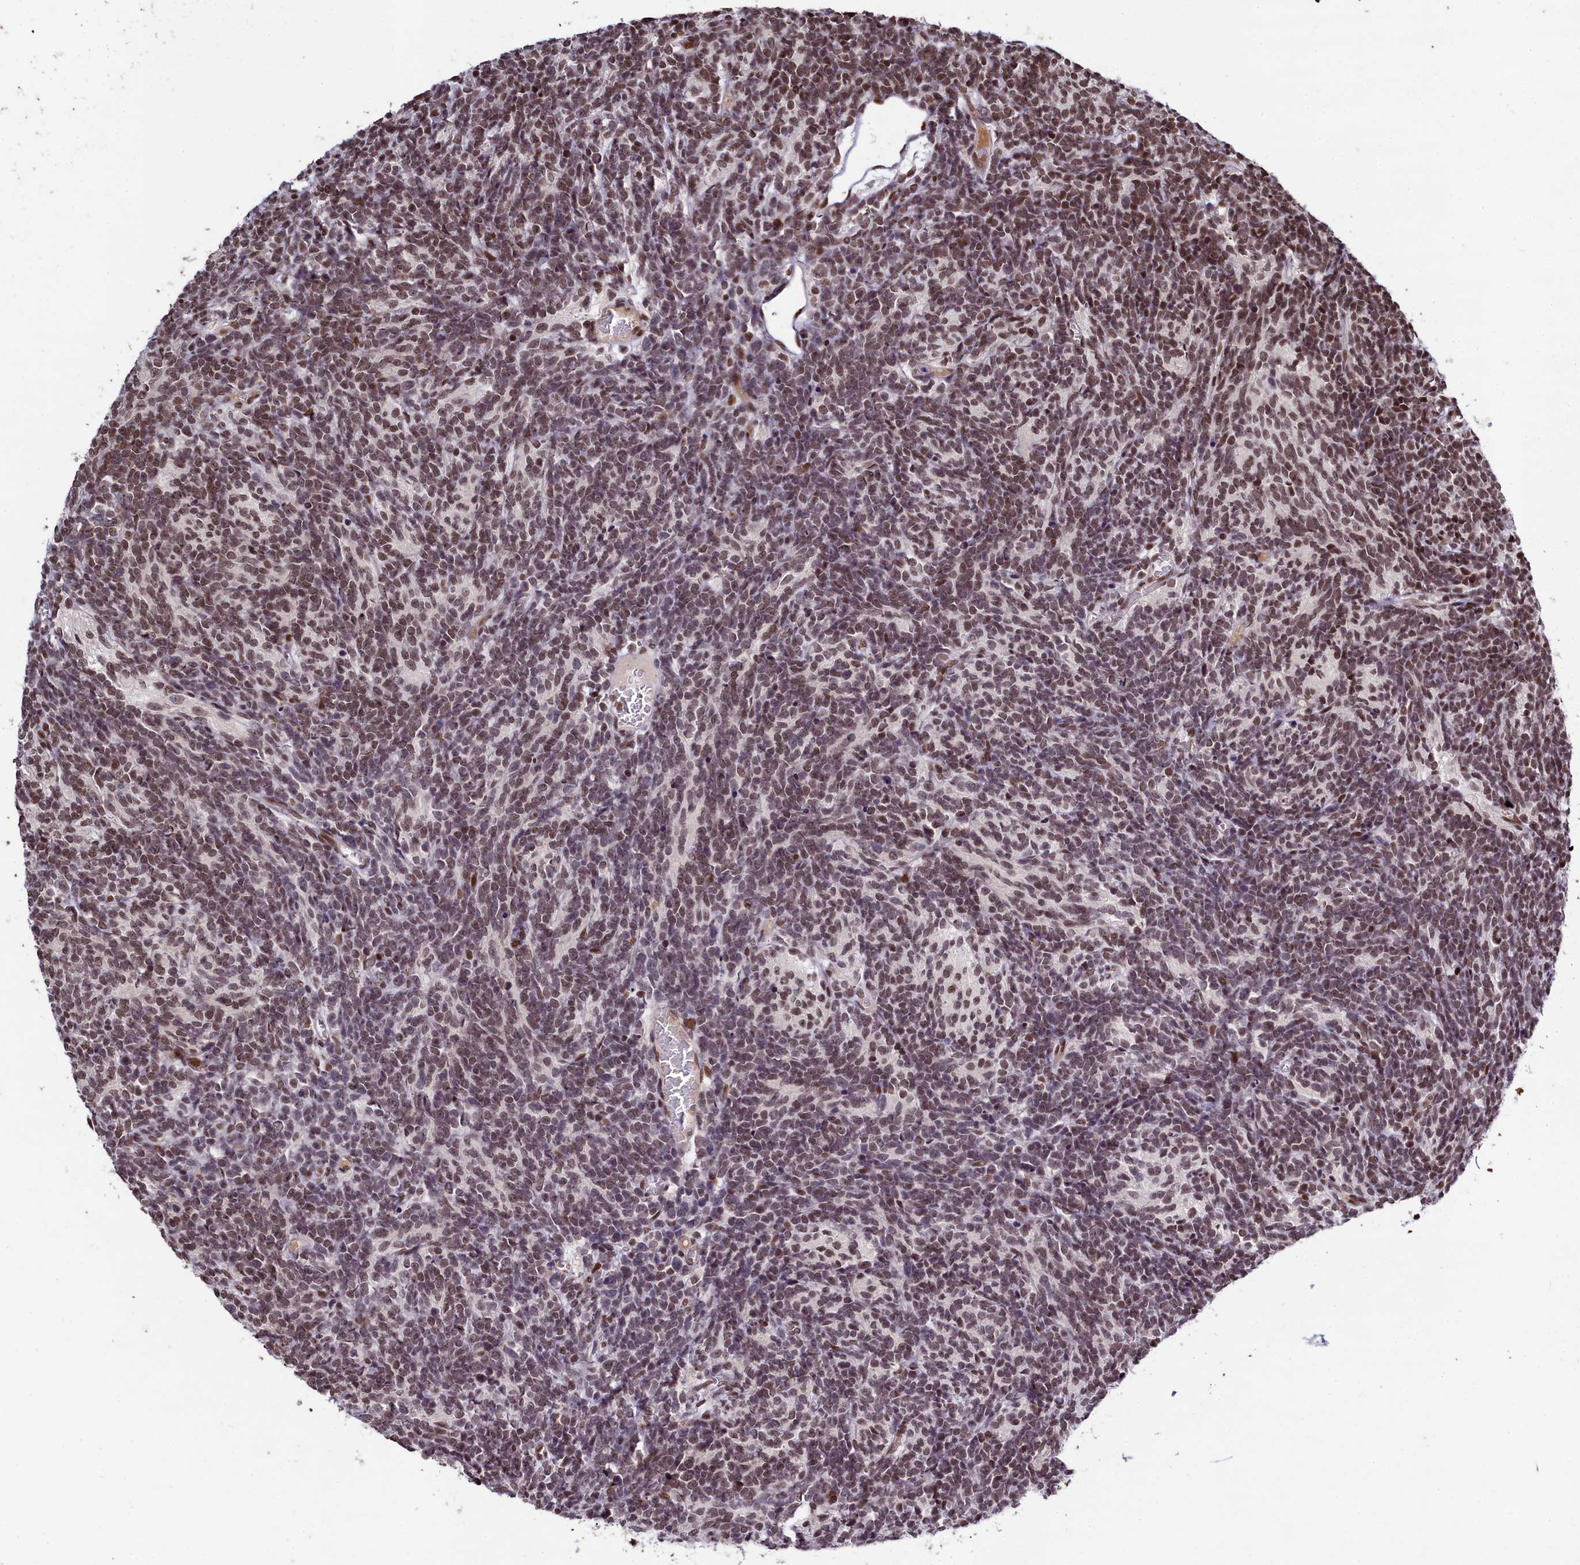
{"staining": {"intensity": "moderate", "quantity": ">75%", "location": "nuclear"}, "tissue": "glioma", "cell_type": "Tumor cells", "image_type": "cancer", "snomed": [{"axis": "morphology", "description": "Glioma, malignant, Low grade"}, {"axis": "topography", "description": "Brain"}], "caption": "This is an image of IHC staining of glioma, which shows moderate staining in the nuclear of tumor cells.", "gene": "FAM217B", "patient": {"sex": "female", "age": 1}}